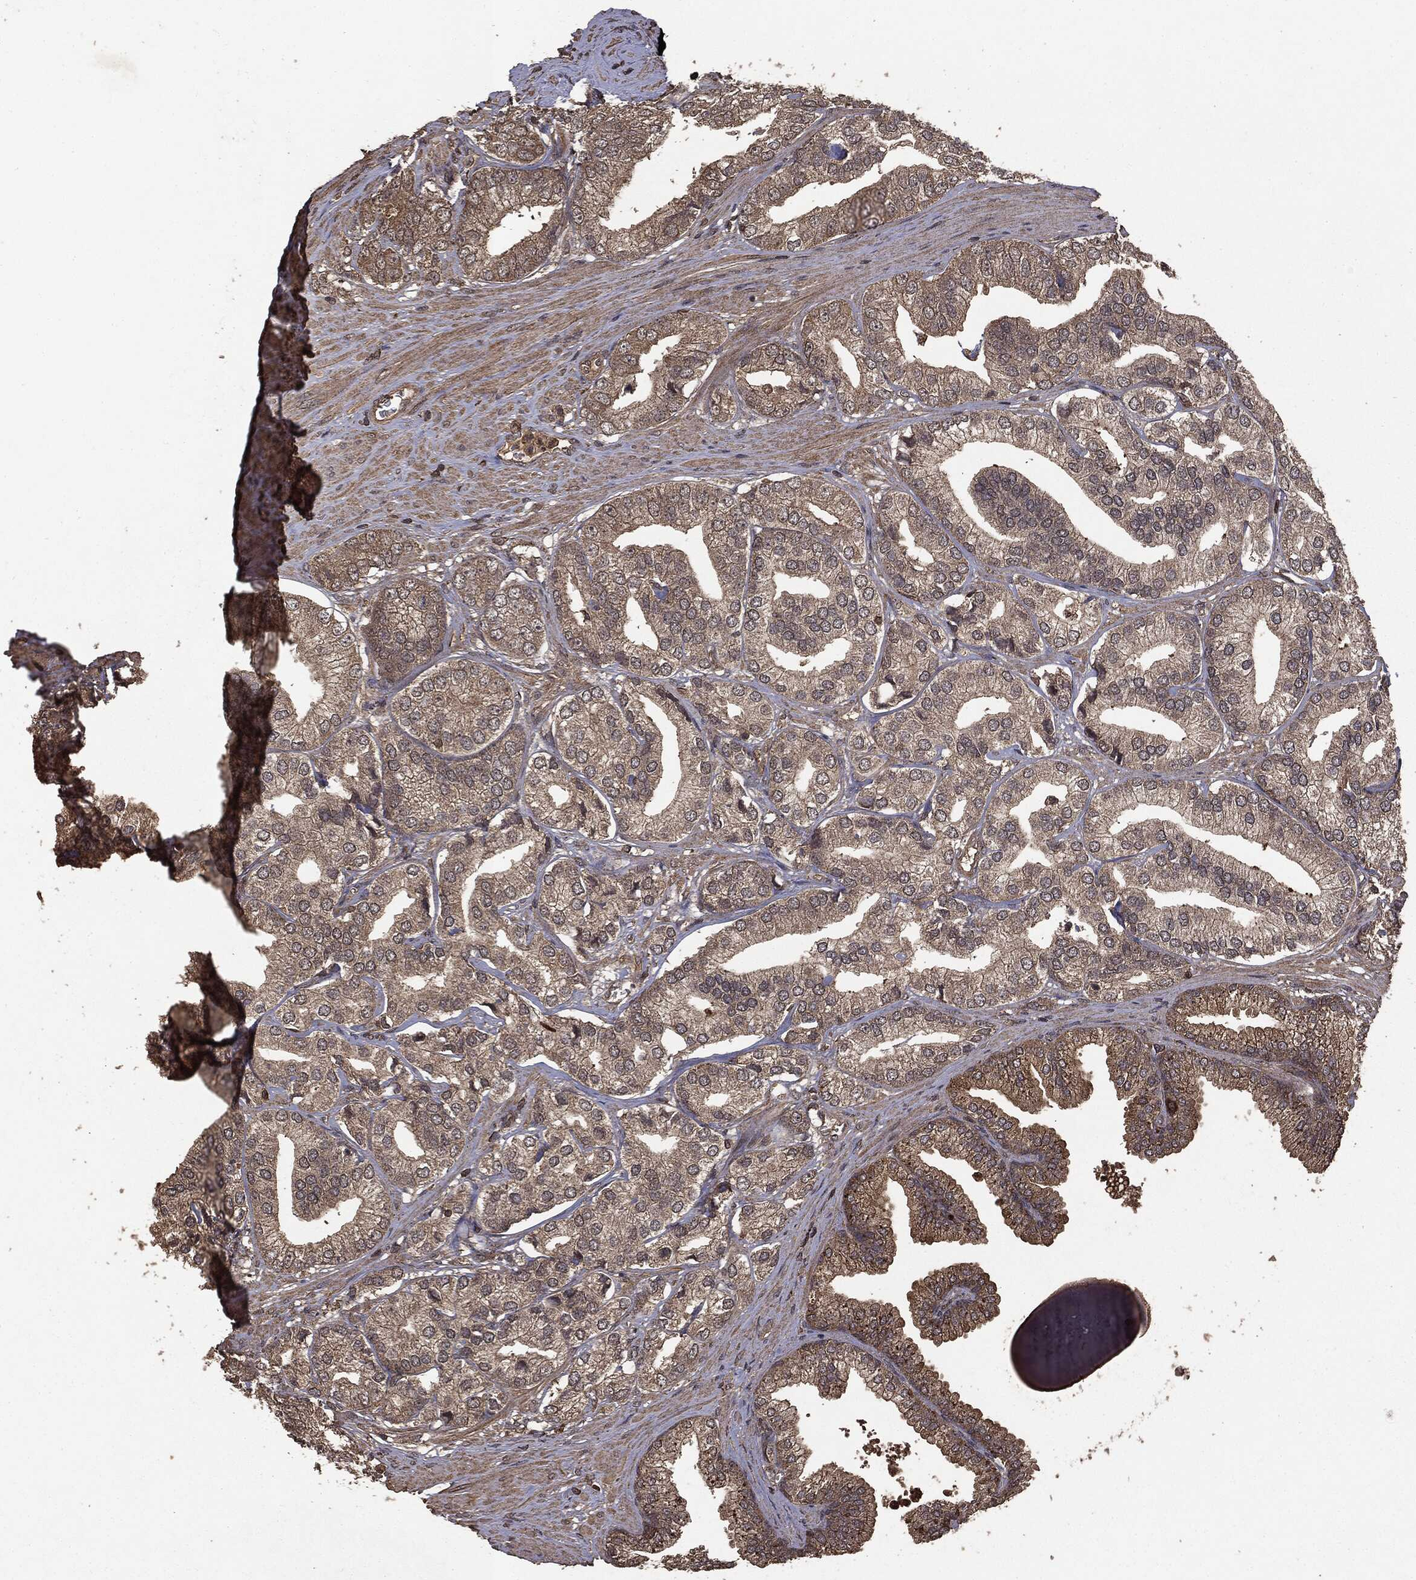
{"staining": {"intensity": "weak", "quantity": "25%-75%", "location": "cytoplasmic/membranous"}, "tissue": "prostate cancer", "cell_type": "Tumor cells", "image_type": "cancer", "snomed": [{"axis": "morphology", "description": "Adenocarcinoma, High grade"}, {"axis": "topography", "description": "Prostate"}], "caption": "Tumor cells display low levels of weak cytoplasmic/membranous positivity in approximately 25%-75% of cells in human prostate high-grade adenocarcinoma.", "gene": "NME1", "patient": {"sex": "male", "age": 58}}